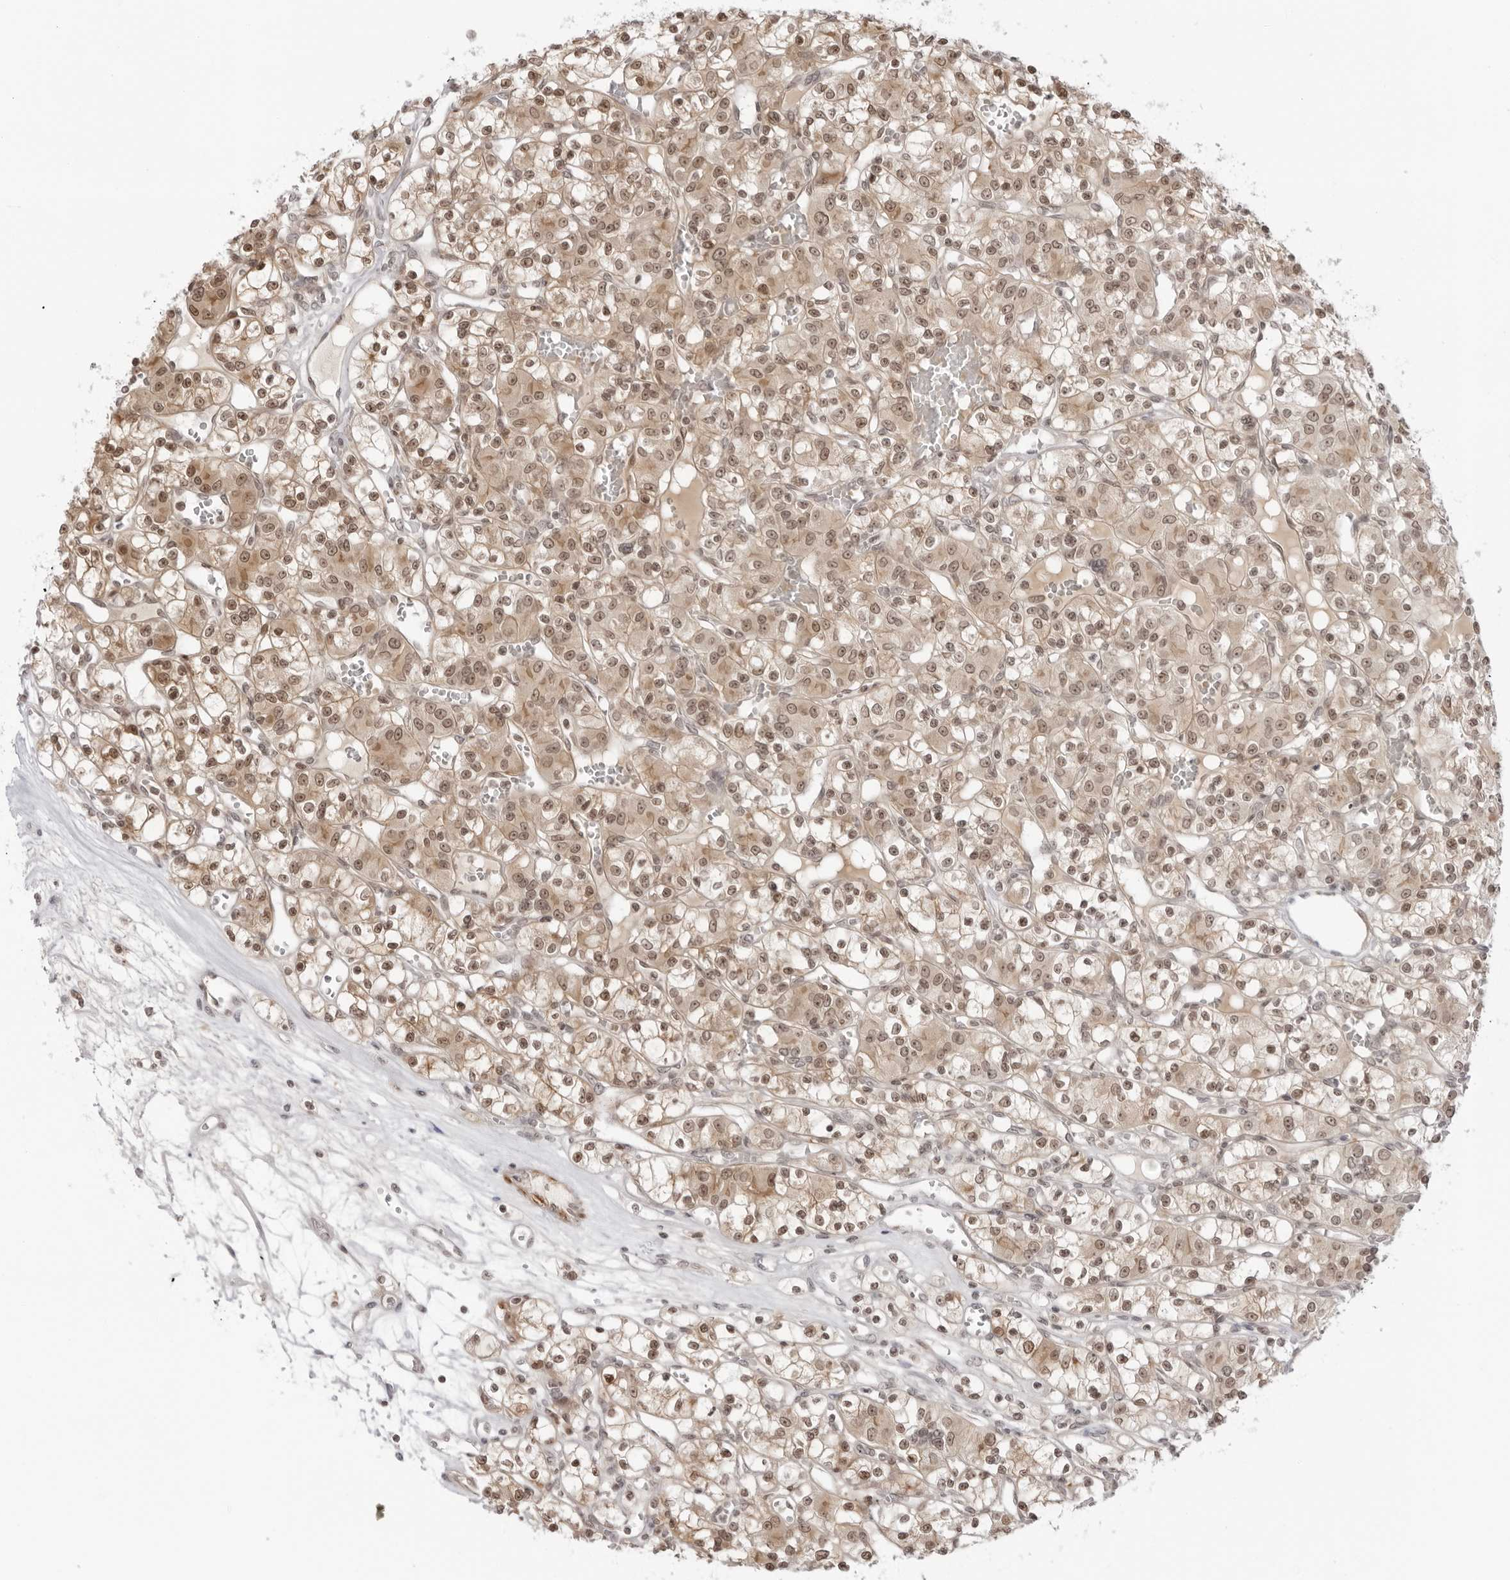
{"staining": {"intensity": "moderate", "quantity": ">75%", "location": "cytoplasmic/membranous,nuclear"}, "tissue": "renal cancer", "cell_type": "Tumor cells", "image_type": "cancer", "snomed": [{"axis": "morphology", "description": "Adenocarcinoma, NOS"}, {"axis": "topography", "description": "Kidney"}], "caption": "Renal cancer stained with a brown dye reveals moderate cytoplasmic/membranous and nuclear positive expression in about >75% of tumor cells.", "gene": "RNF146", "patient": {"sex": "female", "age": 59}}